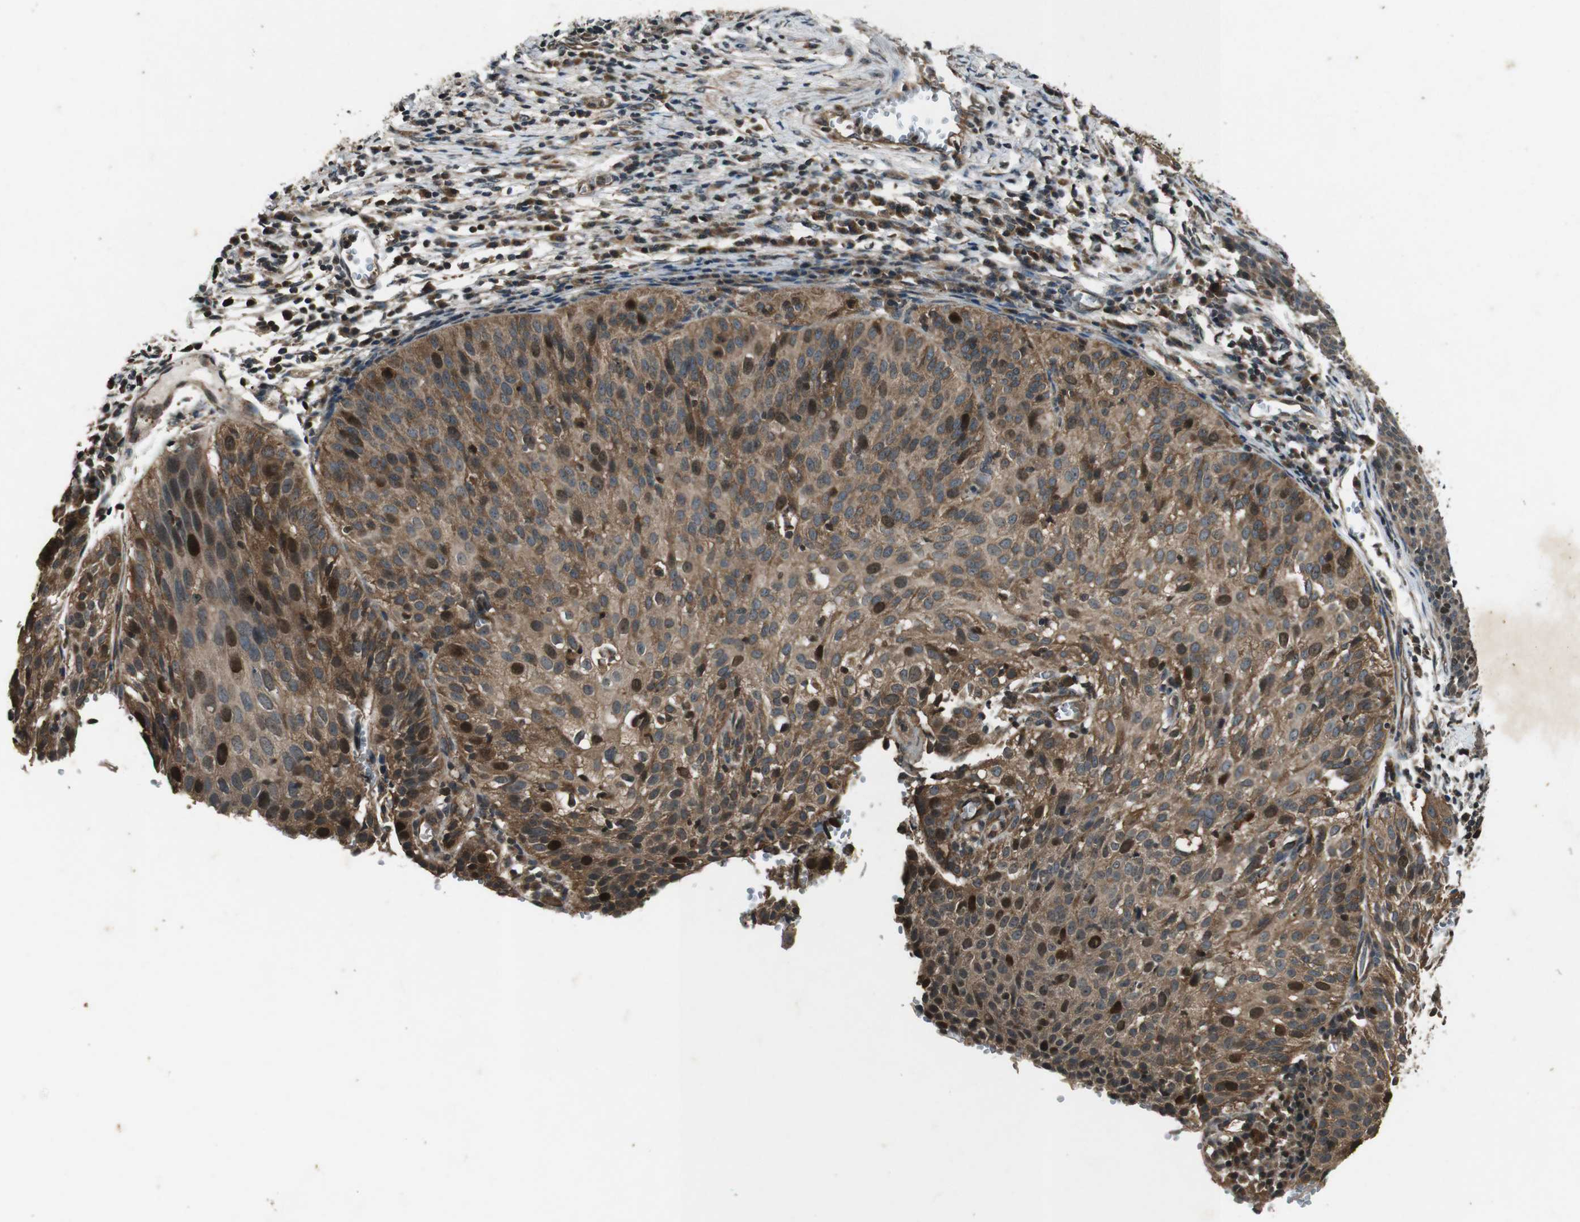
{"staining": {"intensity": "strong", "quantity": "<25%", "location": "cytoplasmic/membranous,nuclear"}, "tissue": "cervical cancer", "cell_type": "Tumor cells", "image_type": "cancer", "snomed": [{"axis": "morphology", "description": "Squamous cell carcinoma, NOS"}, {"axis": "topography", "description": "Cervix"}], "caption": "Immunohistochemical staining of cervical cancer displays medium levels of strong cytoplasmic/membranous and nuclear staining in about <25% of tumor cells.", "gene": "PLK2", "patient": {"sex": "female", "age": 38}}